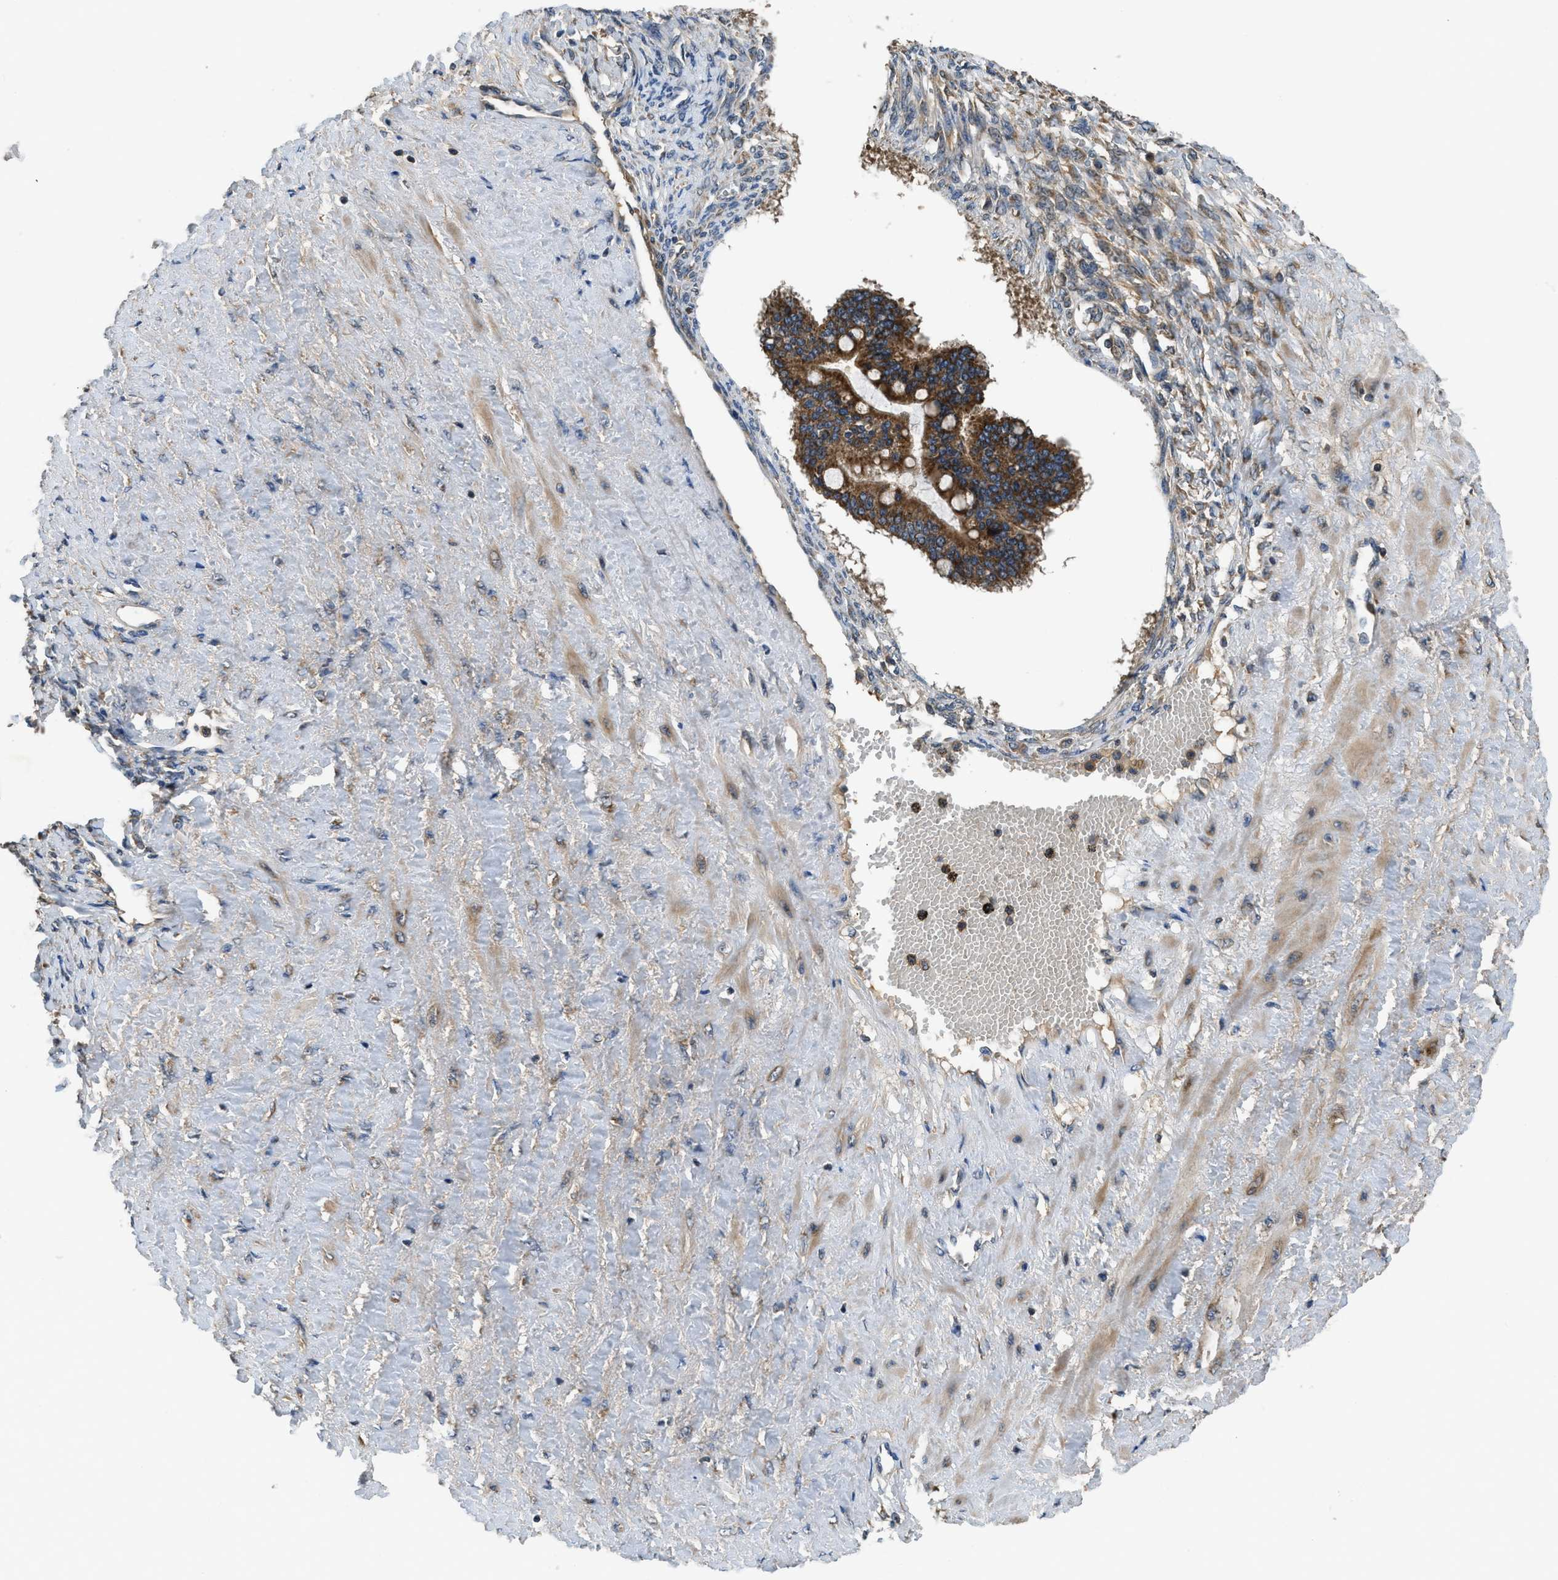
{"staining": {"intensity": "strong", "quantity": ">75%", "location": "cytoplasmic/membranous"}, "tissue": "ovarian cancer", "cell_type": "Tumor cells", "image_type": "cancer", "snomed": [{"axis": "morphology", "description": "Cystadenocarcinoma, mucinous, NOS"}, {"axis": "topography", "description": "Ovary"}], "caption": "Ovarian cancer stained with immunohistochemistry displays strong cytoplasmic/membranous expression in about >75% of tumor cells.", "gene": "PAFAH2", "patient": {"sex": "female", "age": 73}}